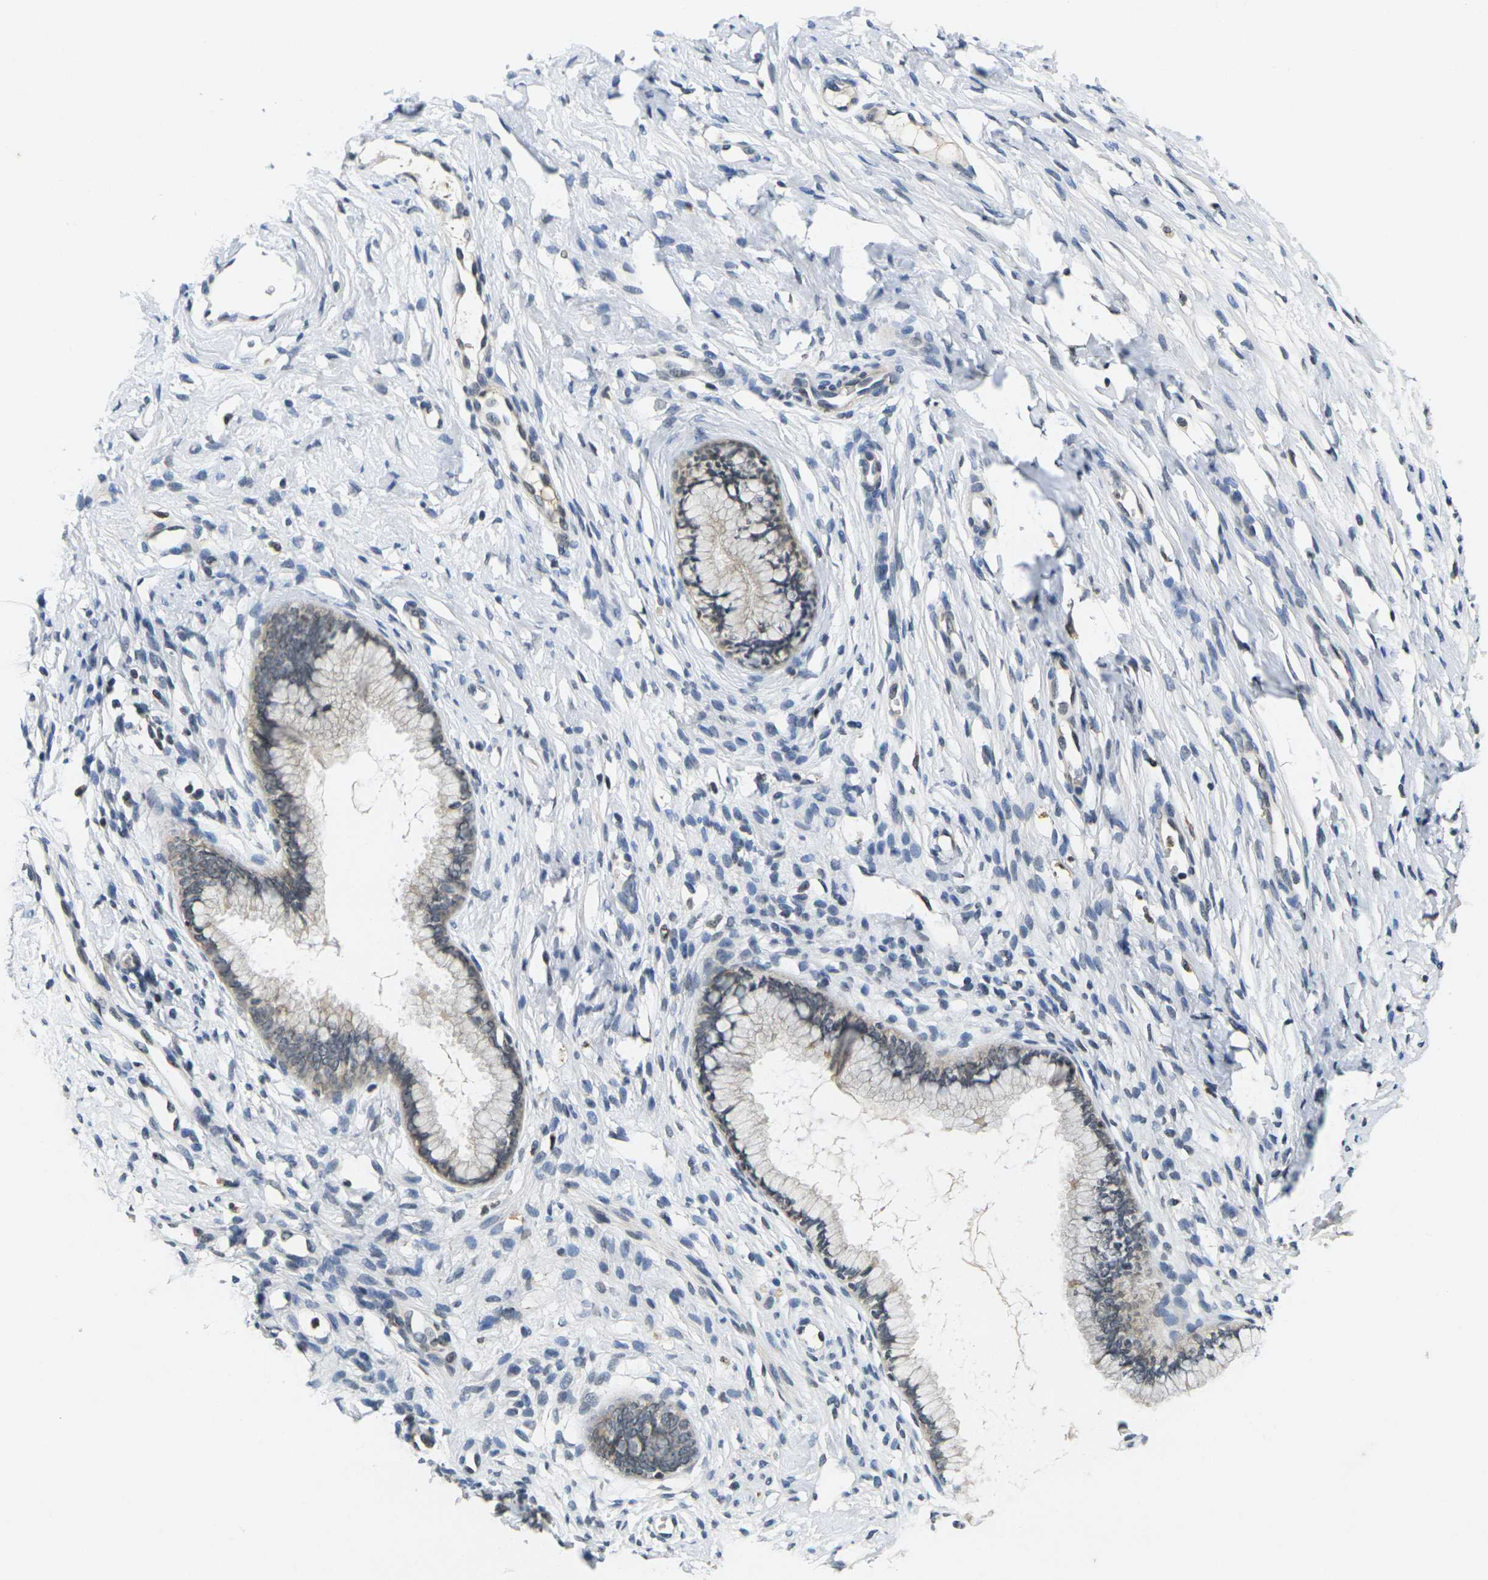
{"staining": {"intensity": "weak", "quantity": "<25%", "location": "cytoplasmic/membranous"}, "tissue": "cervix", "cell_type": "Glandular cells", "image_type": "normal", "snomed": [{"axis": "morphology", "description": "Normal tissue, NOS"}, {"axis": "topography", "description": "Cervix"}], "caption": "Immunohistochemistry (IHC) image of benign cervix: human cervix stained with DAB displays no significant protein positivity in glandular cells. The staining is performed using DAB brown chromogen with nuclei counter-stained in using hematoxylin.", "gene": "C1QC", "patient": {"sex": "female", "age": 65}}